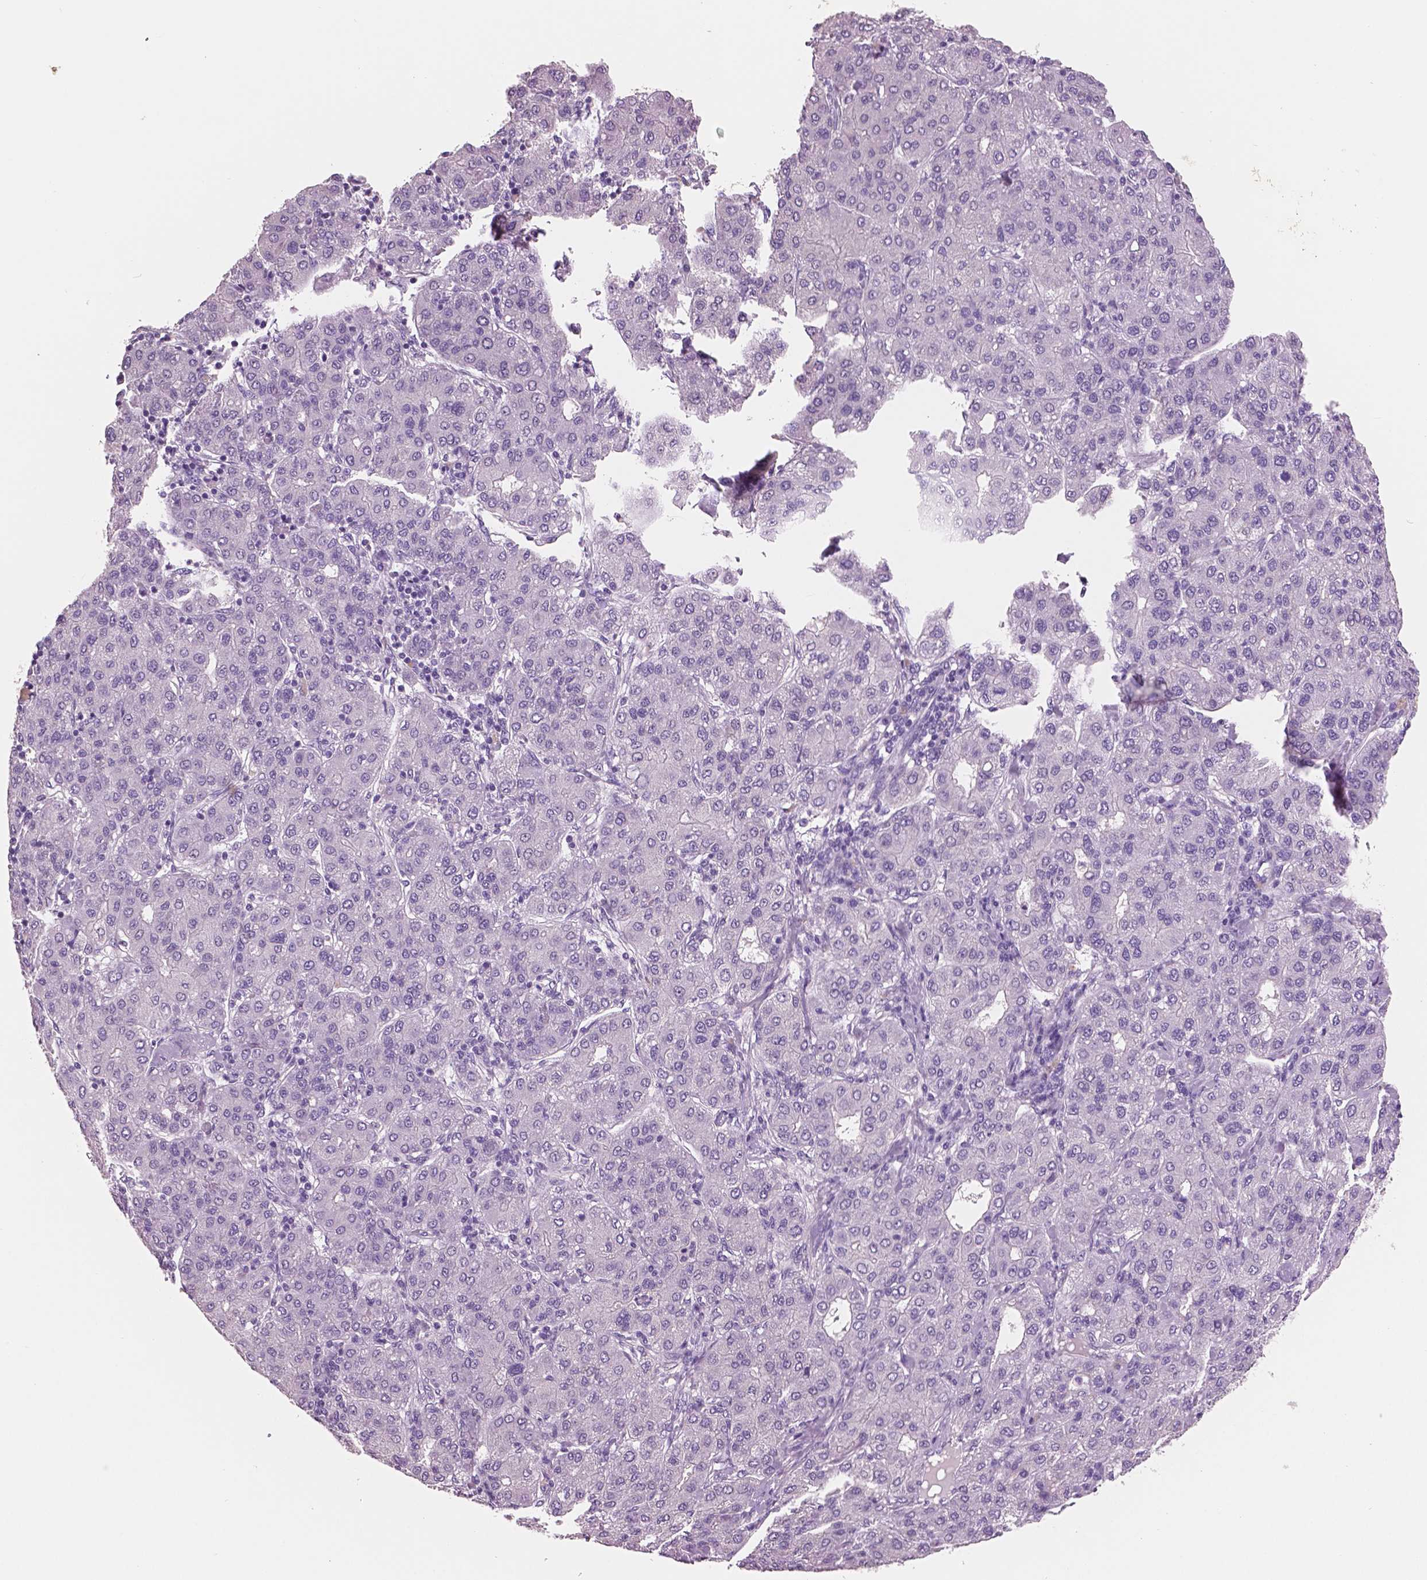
{"staining": {"intensity": "negative", "quantity": "none", "location": "none"}, "tissue": "liver cancer", "cell_type": "Tumor cells", "image_type": "cancer", "snomed": [{"axis": "morphology", "description": "Carcinoma, Hepatocellular, NOS"}, {"axis": "topography", "description": "Liver"}], "caption": "IHC photomicrograph of neoplastic tissue: human liver hepatocellular carcinoma stained with DAB shows no significant protein staining in tumor cells. (Brightfield microscopy of DAB immunohistochemistry at high magnification).", "gene": "NECAB2", "patient": {"sex": "male", "age": 65}}